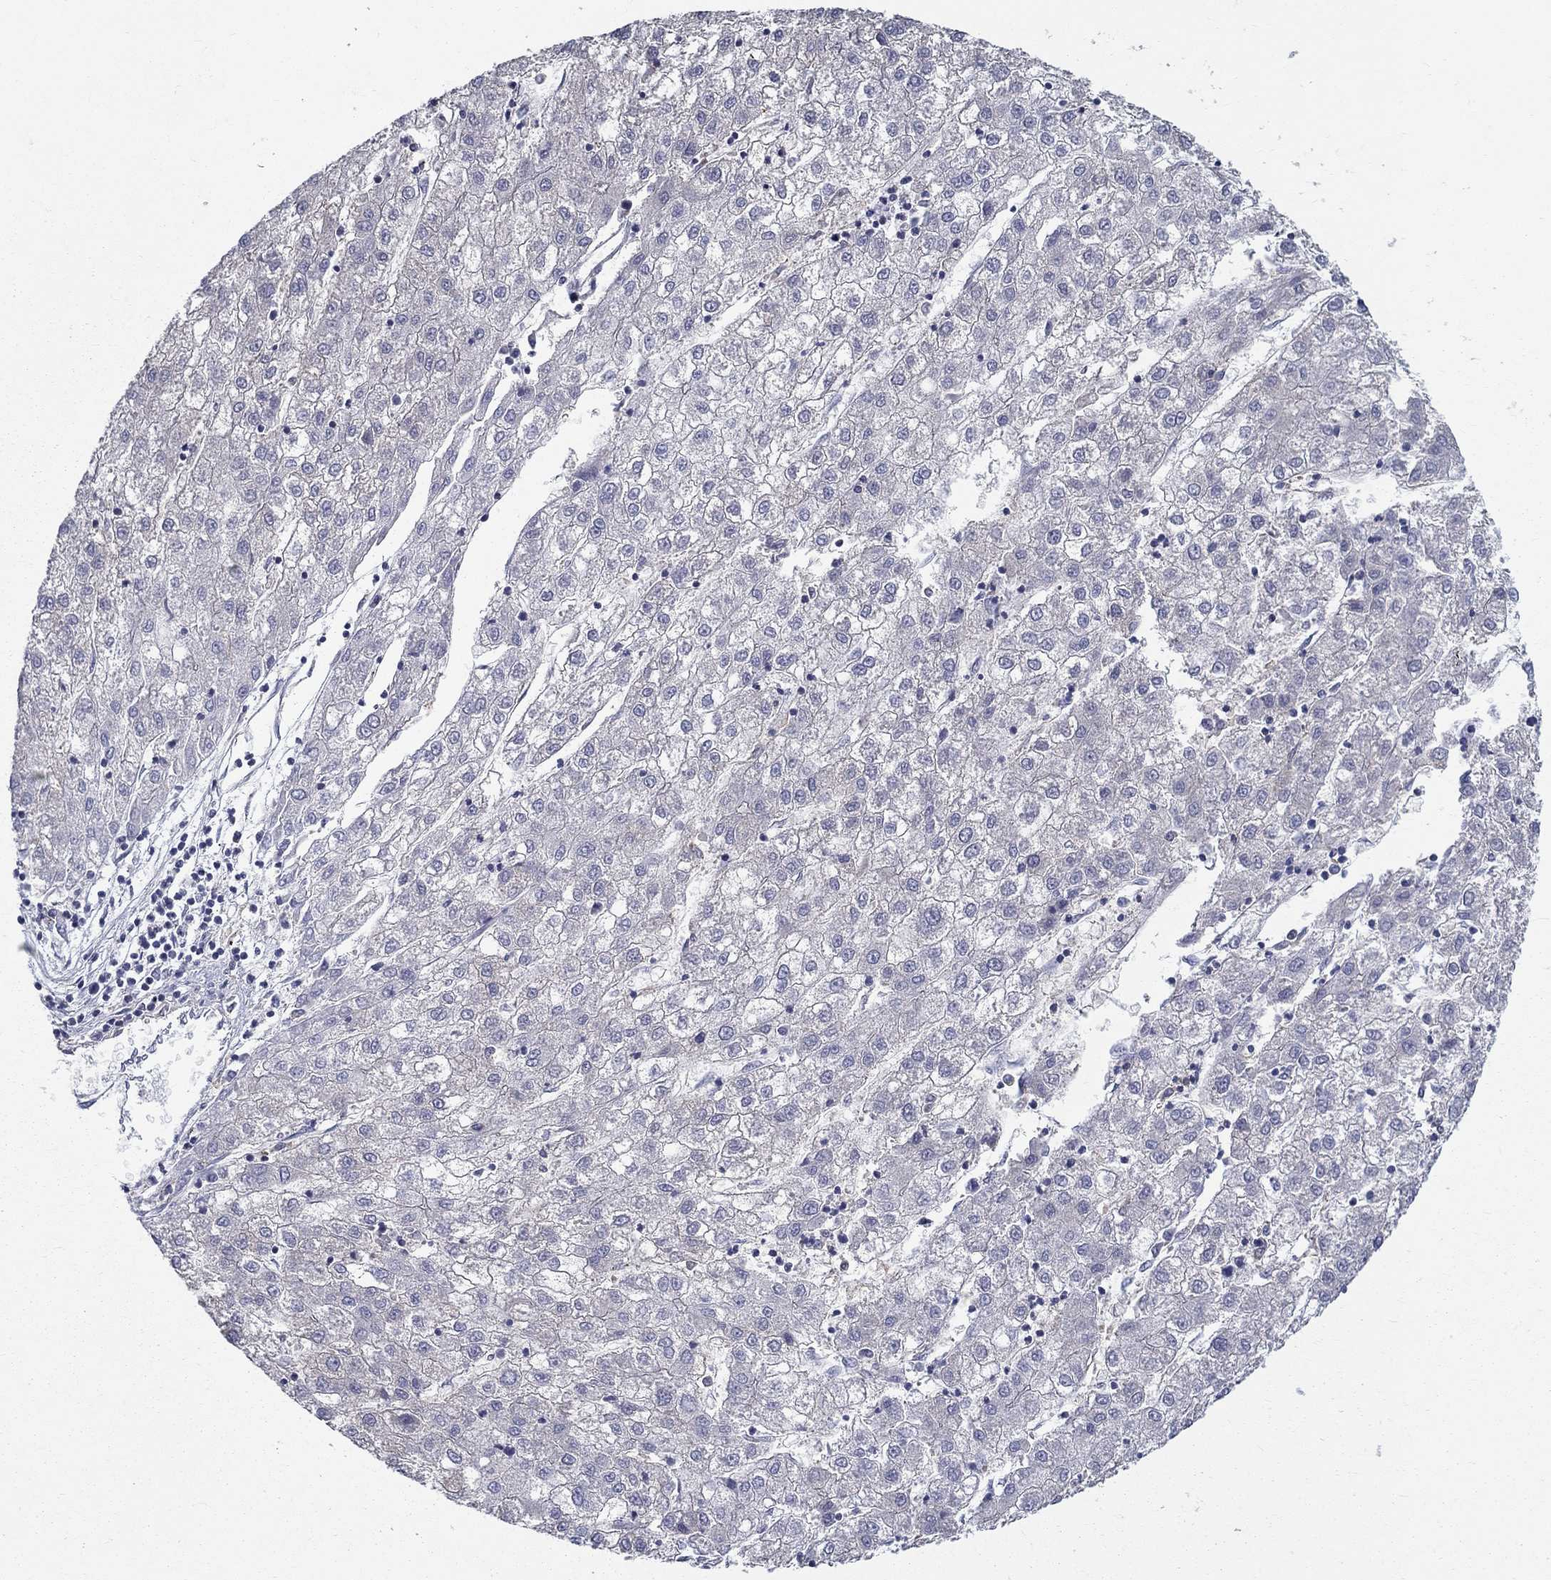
{"staining": {"intensity": "negative", "quantity": "none", "location": "none"}, "tissue": "liver cancer", "cell_type": "Tumor cells", "image_type": "cancer", "snomed": [{"axis": "morphology", "description": "Carcinoma, Hepatocellular, NOS"}, {"axis": "topography", "description": "Liver"}], "caption": "High power microscopy image of an immunohistochemistry (IHC) image of hepatocellular carcinoma (liver), revealing no significant positivity in tumor cells.", "gene": "NME5", "patient": {"sex": "male", "age": 72}}